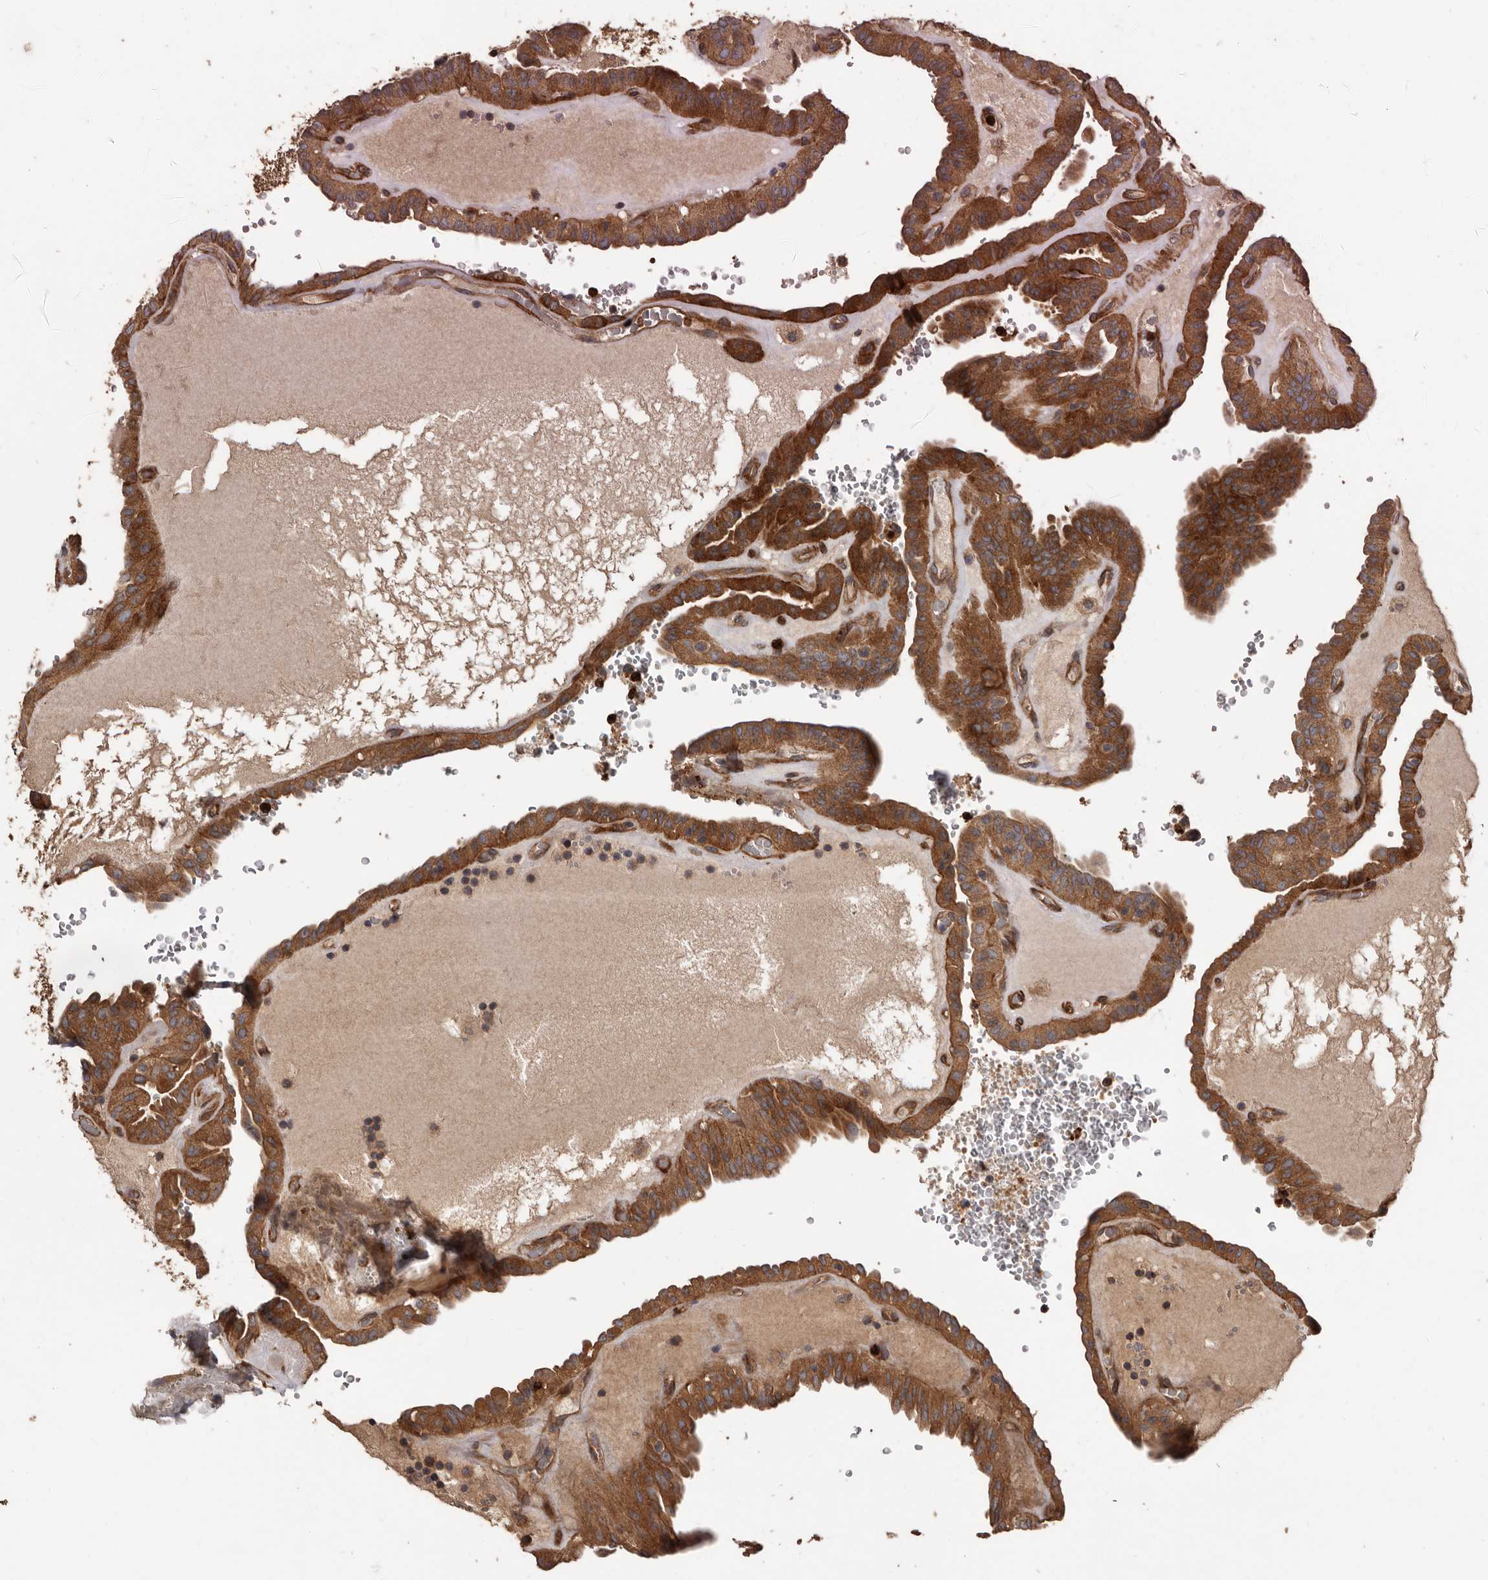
{"staining": {"intensity": "moderate", "quantity": ">75%", "location": "cytoplasmic/membranous"}, "tissue": "thyroid cancer", "cell_type": "Tumor cells", "image_type": "cancer", "snomed": [{"axis": "morphology", "description": "Papillary adenocarcinoma, NOS"}, {"axis": "topography", "description": "Thyroid gland"}], "caption": "The micrograph reveals a brown stain indicating the presence of a protein in the cytoplasmic/membranous of tumor cells in papillary adenocarcinoma (thyroid).", "gene": "ARHGEF5", "patient": {"sex": "male", "age": 77}}